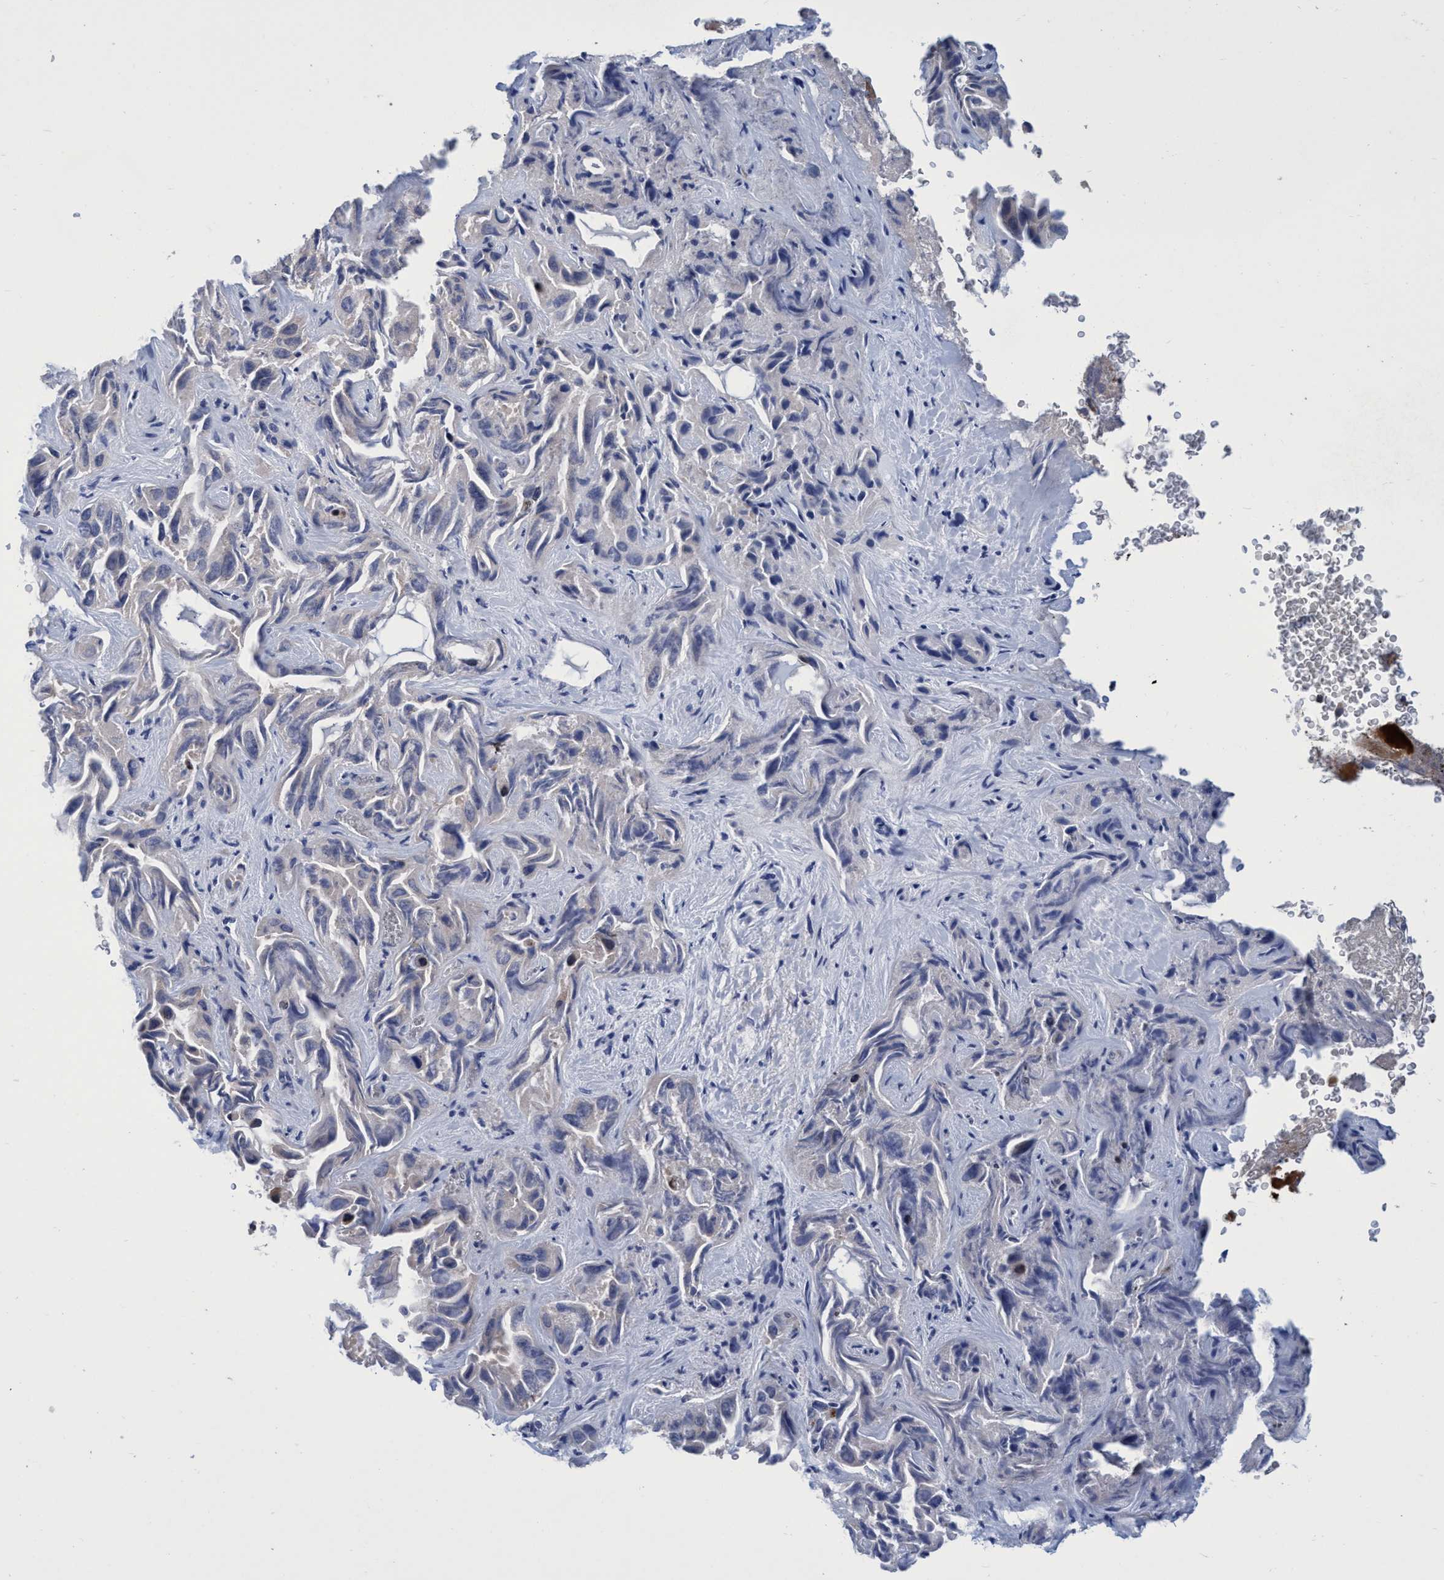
{"staining": {"intensity": "negative", "quantity": "none", "location": "none"}, "tissue": "liver cancer", "cell_type": "Tumor cells", "image_type": "cancer", "snomed": [{"axis": "morphology", "description": "Cholangiocarcinoma"}, {"axis": "topography", "description": "Liver"}], "caption": "The IHC micrograph has no significant expression in tumor cells of cholangiocarcinoma (liver) tissue.", "gene": "CALCOCO2", "patient": {"sex": "female", "age": 52}}